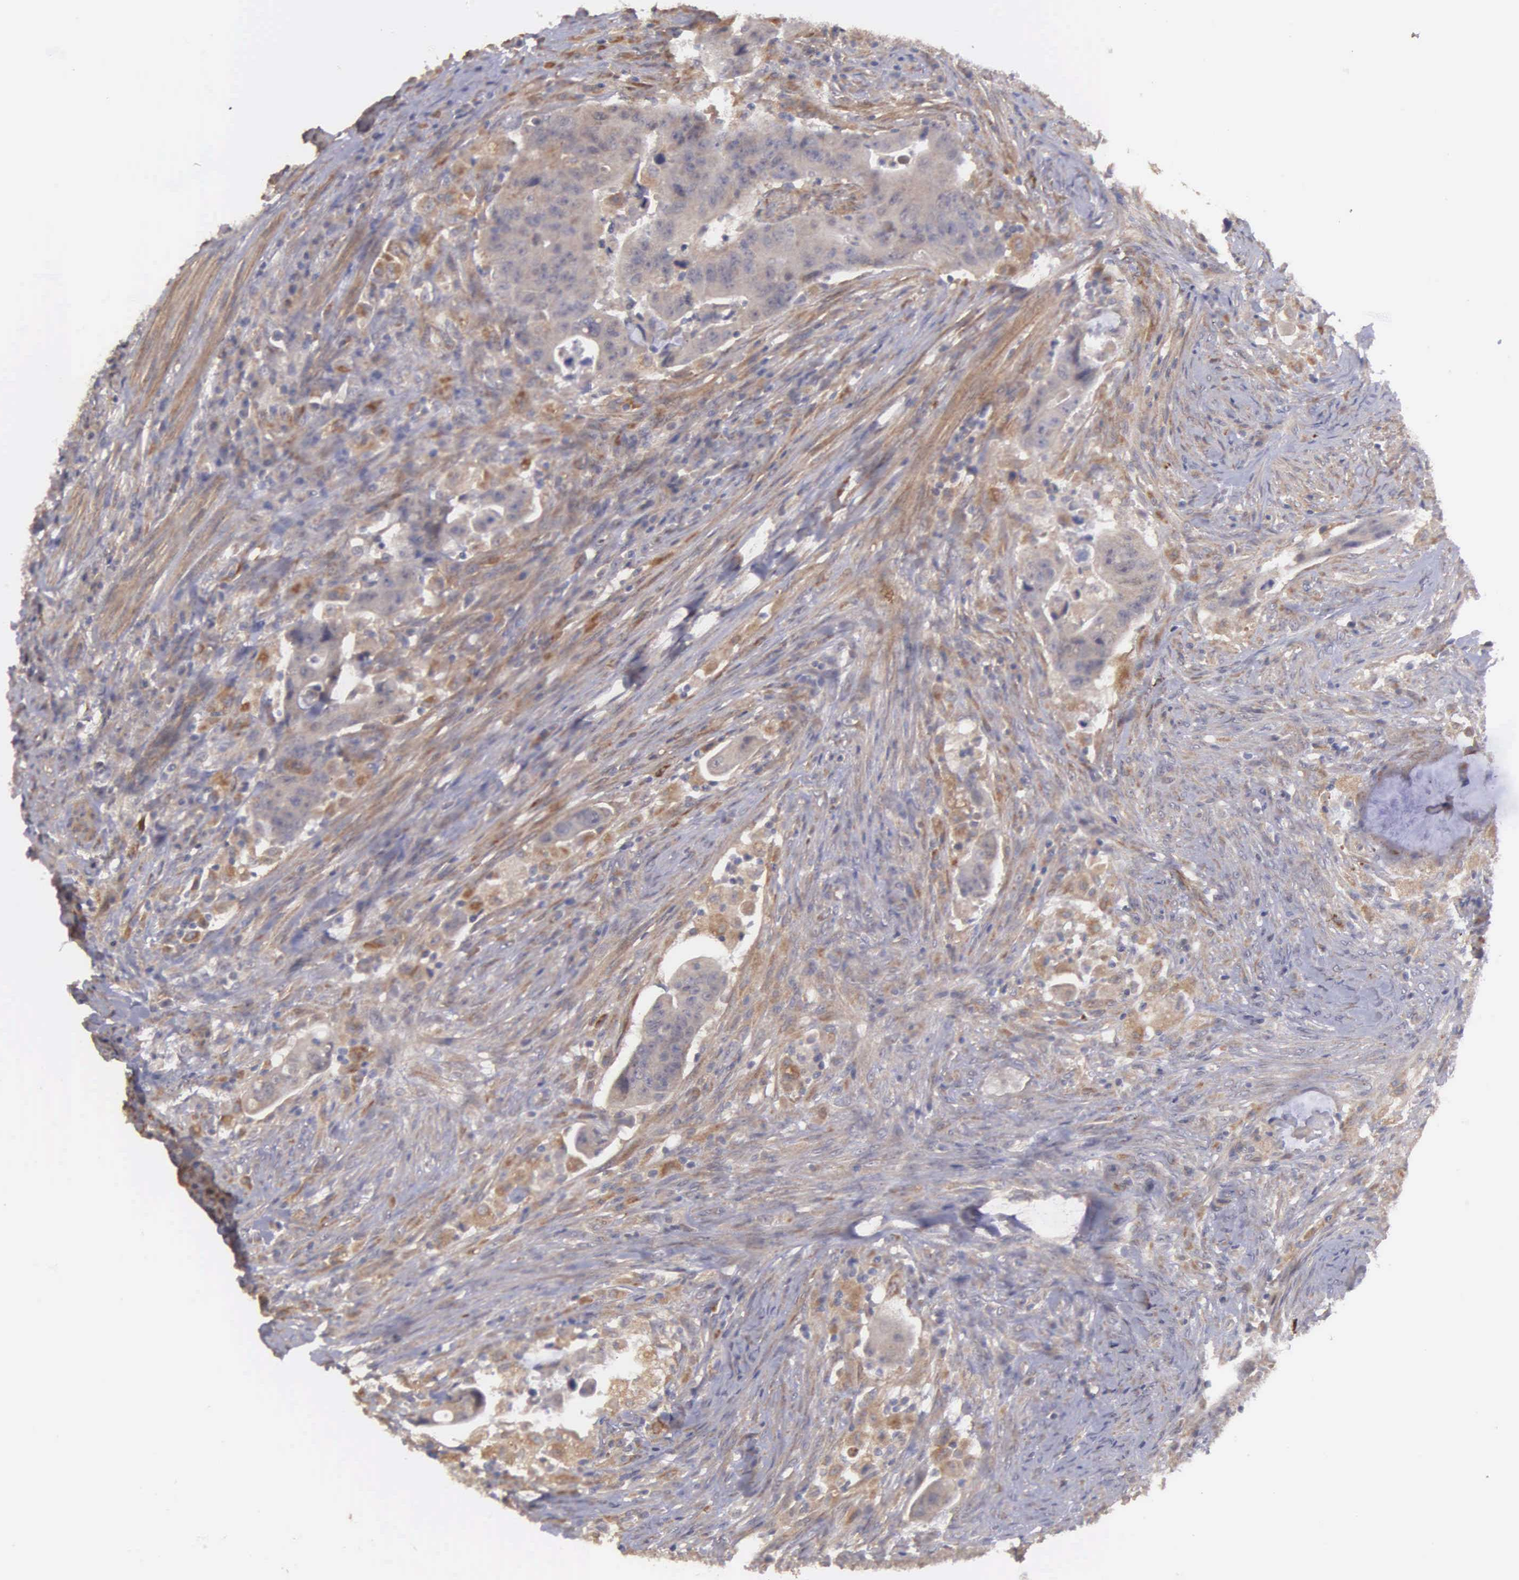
{"staining": {"intensity": "weak", "quantity": ">75%", "location": "cytoplasmic/membranous"}, "tissue": "colorectal cancer", "cell_type": "Tumor cells", "image_type": "cancer", "snomed": [{"axis": "morphology", "description": "Adenocarcinoma, NOS"}, {"axis": "topography", "description": "Rectum"}], "caption": "High-magnification brightfield microscopy of adenocarcinoma (colorectal) stained with DAB (brown) and counterstained with hematoxylin (blue). tumor cells exhibit weak cytoplasmic/membranous expression is identified in about>75% of cells. Nuclei are stained in blue.", "gene": "RTL10", "patient": {"sex": "female", "age": 71}}